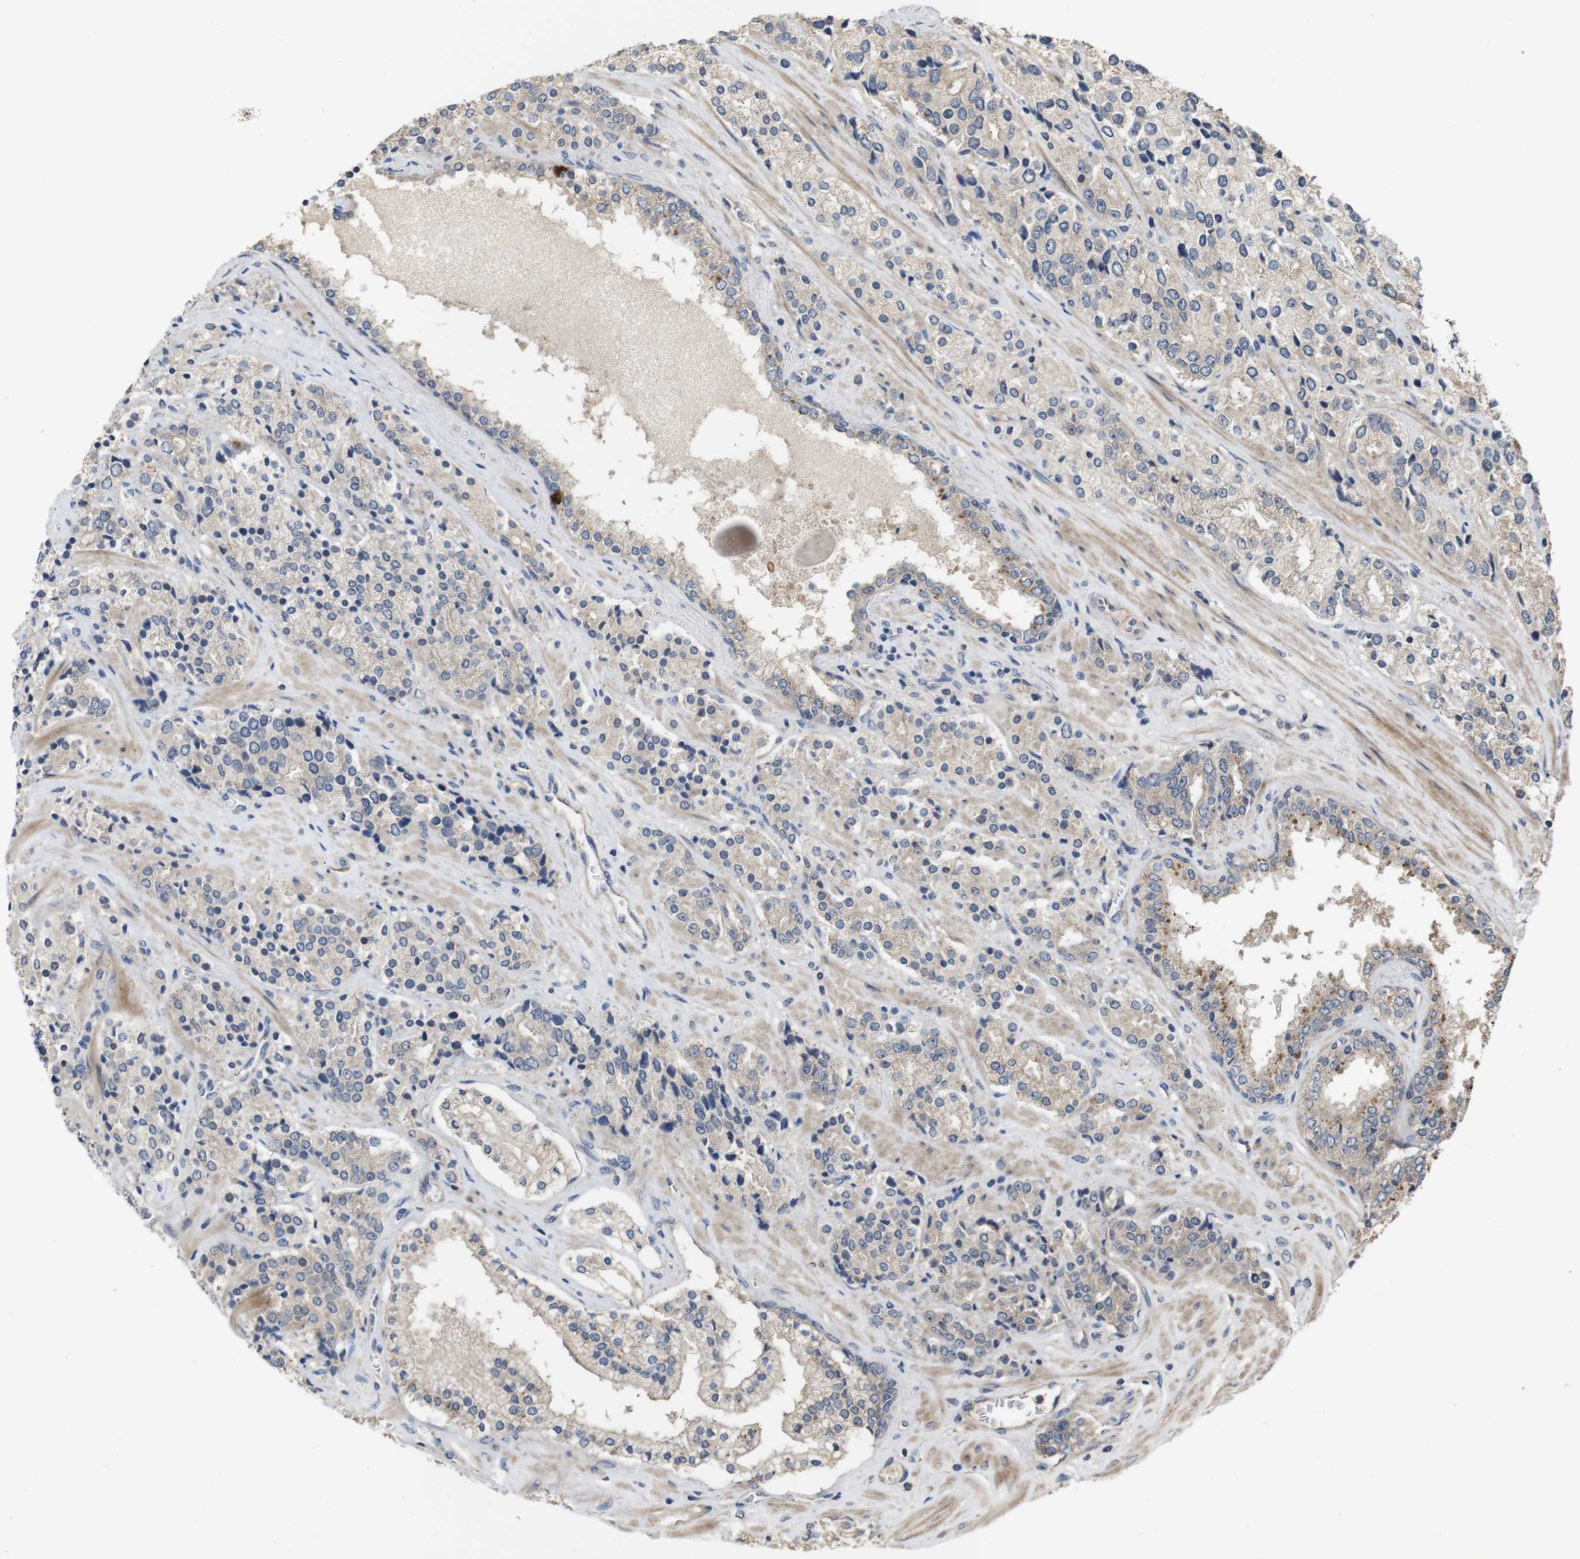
{"staining": {"intensity": "weak", "quantity": "<25%", "location": "cytoplasmic/membranous"}, "tissue": "prostate cancer", "cell_type": "Tumor cells", "image_type": "cancer", "snomed": [{"axis": "morphology", "description": "Adenocarcinoma, High grade"}, {"axis": "topography", "description": "Prostate"}], "caption": "Immunohistochemistry (IHC) of prostate cancer demonstrates no staining in tumor cells.", "gene": "PCDHB10", "patient": {"sex": "male", "age": 71}}